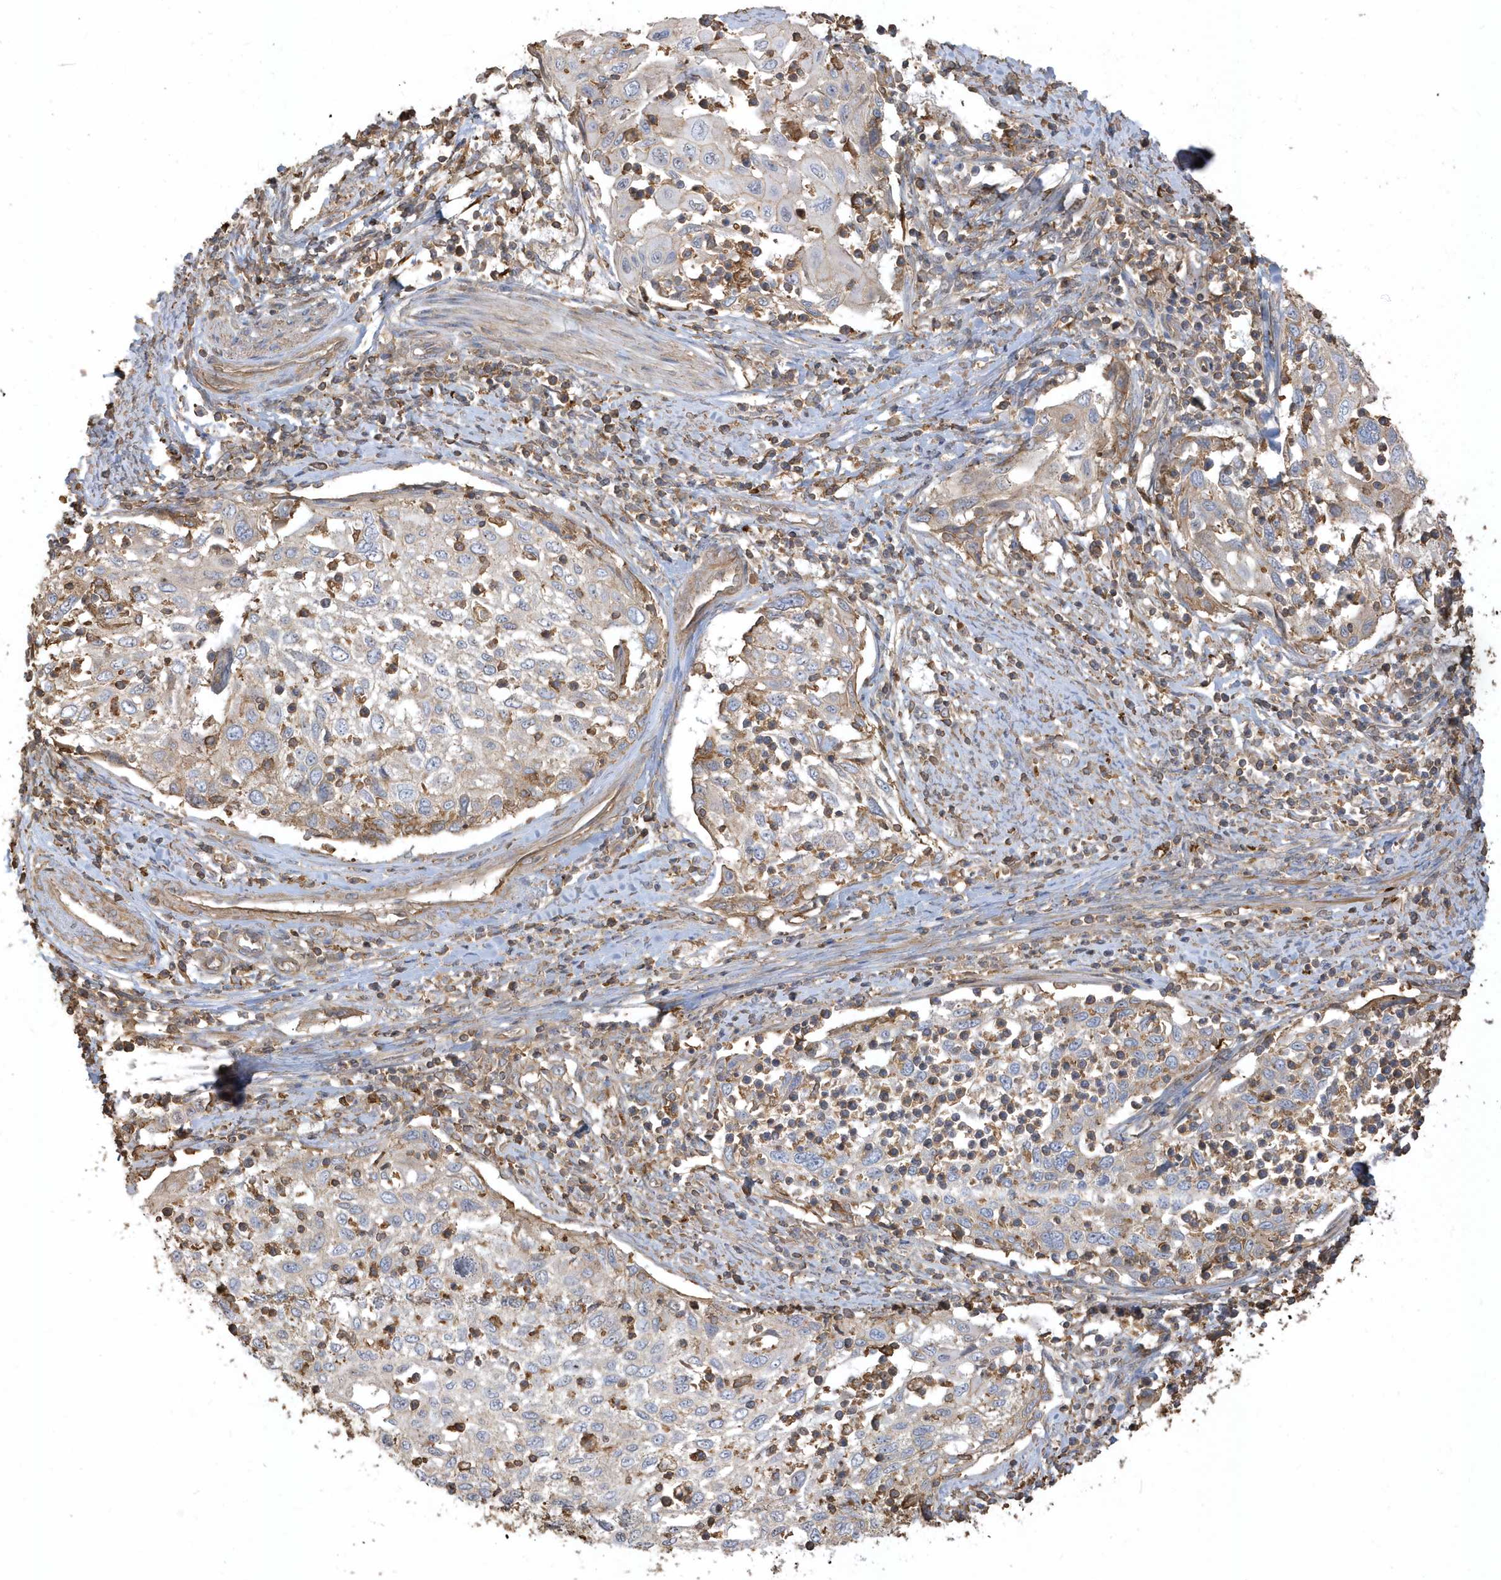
{"staining": {"intensity": "negative", "quantity": "none", "location": "none"}, "tissue": "cervical cancer", "cell_type": "Tumor cells", "image_type": "cancer", "snomed": [{"axis": "morphology", "description": "Squamous cell carcinoma, NOS"}, {"axis": "topography", "description": "Cervix"}], "caption": "Cervical squamous cell carcinoma stained for a protein using immunohistochemistry shows no expression tumor cells.", "gene": "ZBTB8A", "patient": {"sex": "female", "age": 70}}